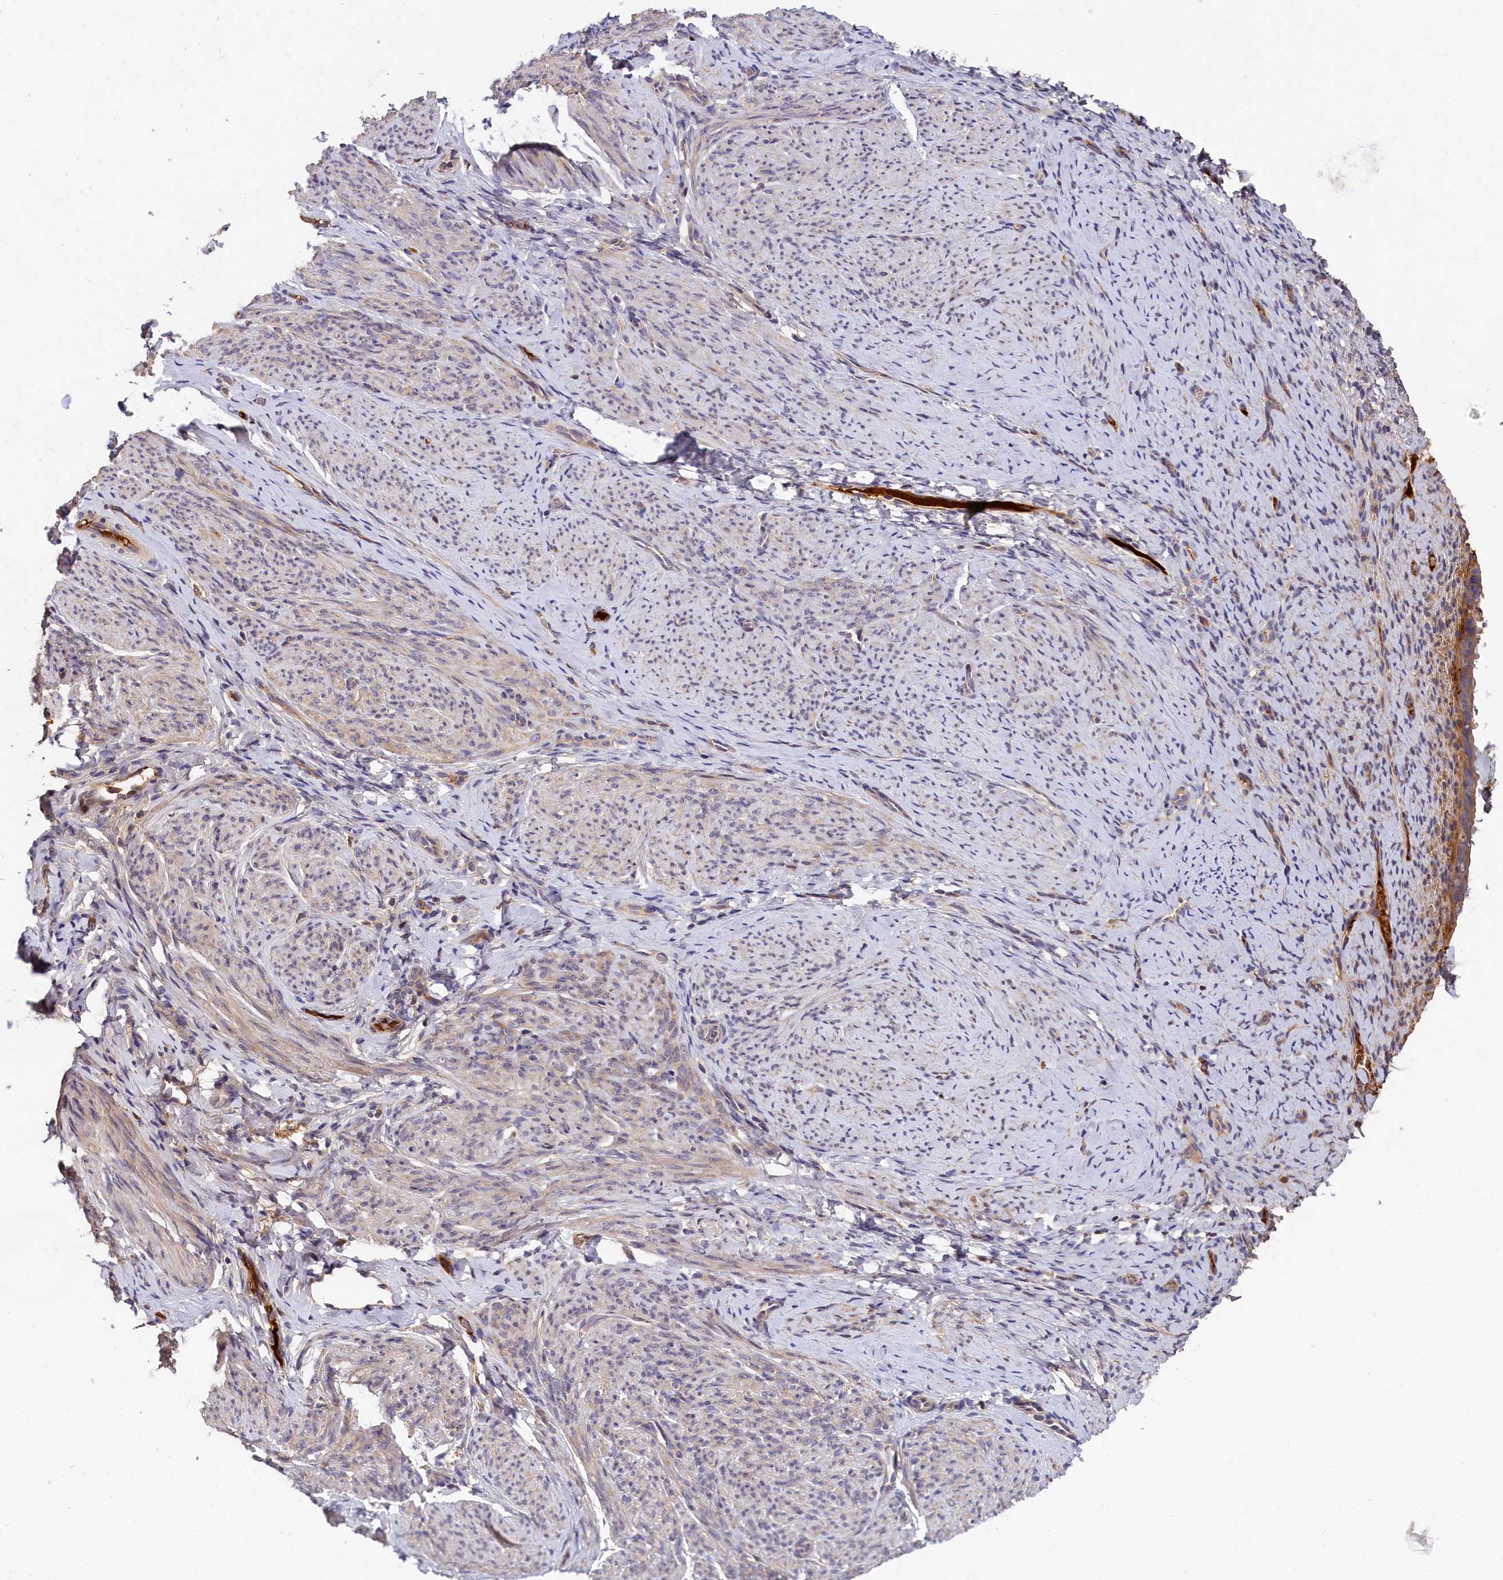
{"staining": {"intensity": "weak", "quantity": "<25%", "location": "cytoplasmic/membranous"}, "tissue": "endometrium", "cell_type": "Cells in endometrial stroma", "image_type": "normal", "snomed": [{"axis": "morphology", "description": "Normal tissue, NOS"}, {"axis": "topography", "description": "Endometrium"}], "caption": "Immunohistochemistry (IHC) of normal endometrium demonstrates no staining in cells in endometrial stroma. The staining is performed using DAB (3,3'-diaminobenzidine) brown chromogen with nuclei counter-stained in using hematoxylin.", "gene": "ITIH1", "patient": {"sex": "female", "age": 65}}